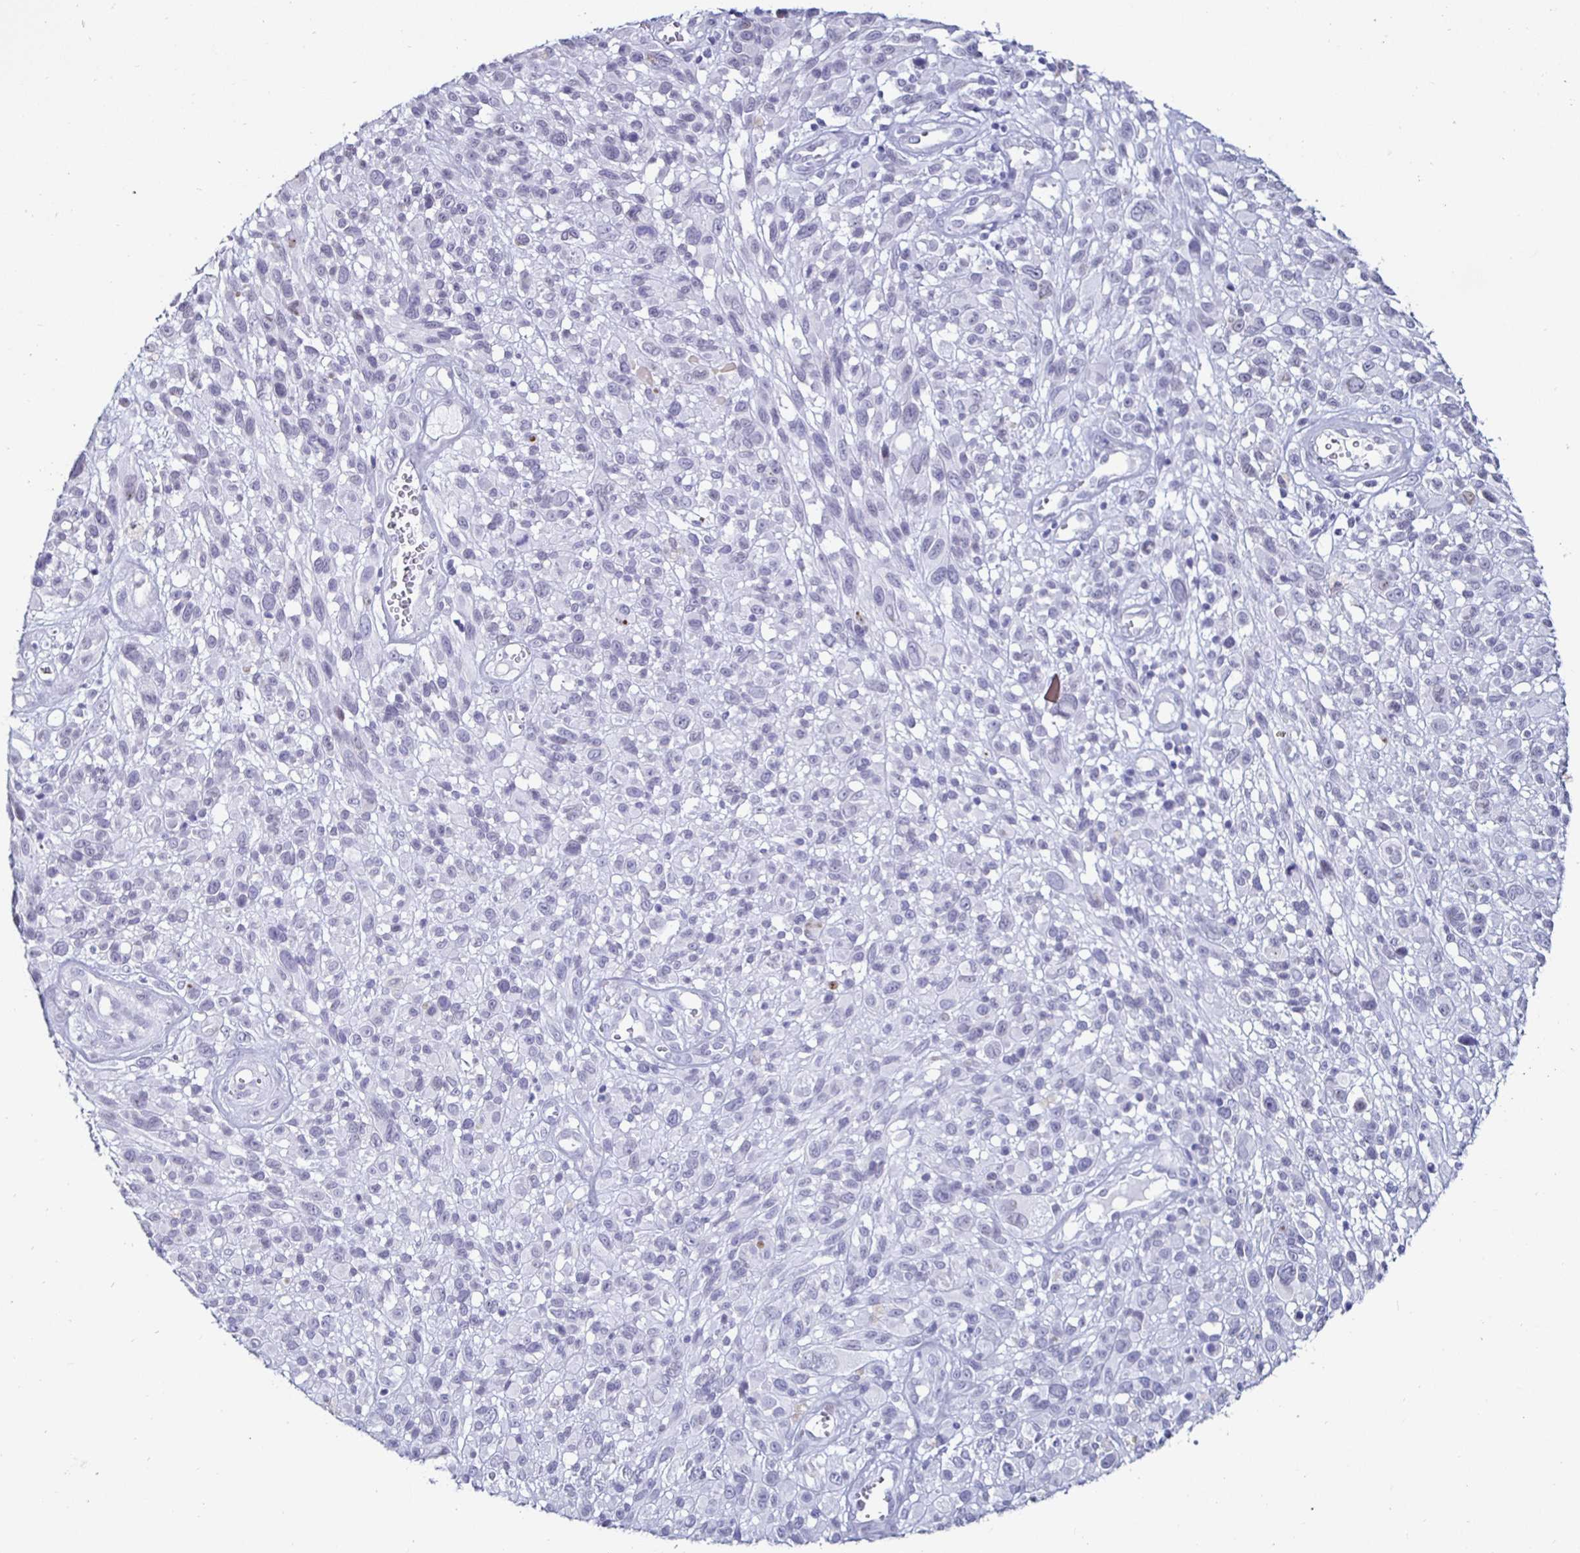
{"staining": {"intensity": "negative", "quantity": "none", "location": "none"}, "tissue": "melanoma", "cell_type": "Tumor cells", "image_type": "cancer", "snomed": [{"axis": "morphology", "description": "Malignant melanoma, NOS"}, {"axis": "topography", "description": "Skin"}], "caption": "This is an immunohistochemistry histopathology image of melanoma. There is no staining in tumor cells.", "gene": "KRT4", "patient": {"sex": "male", "age": 68}}